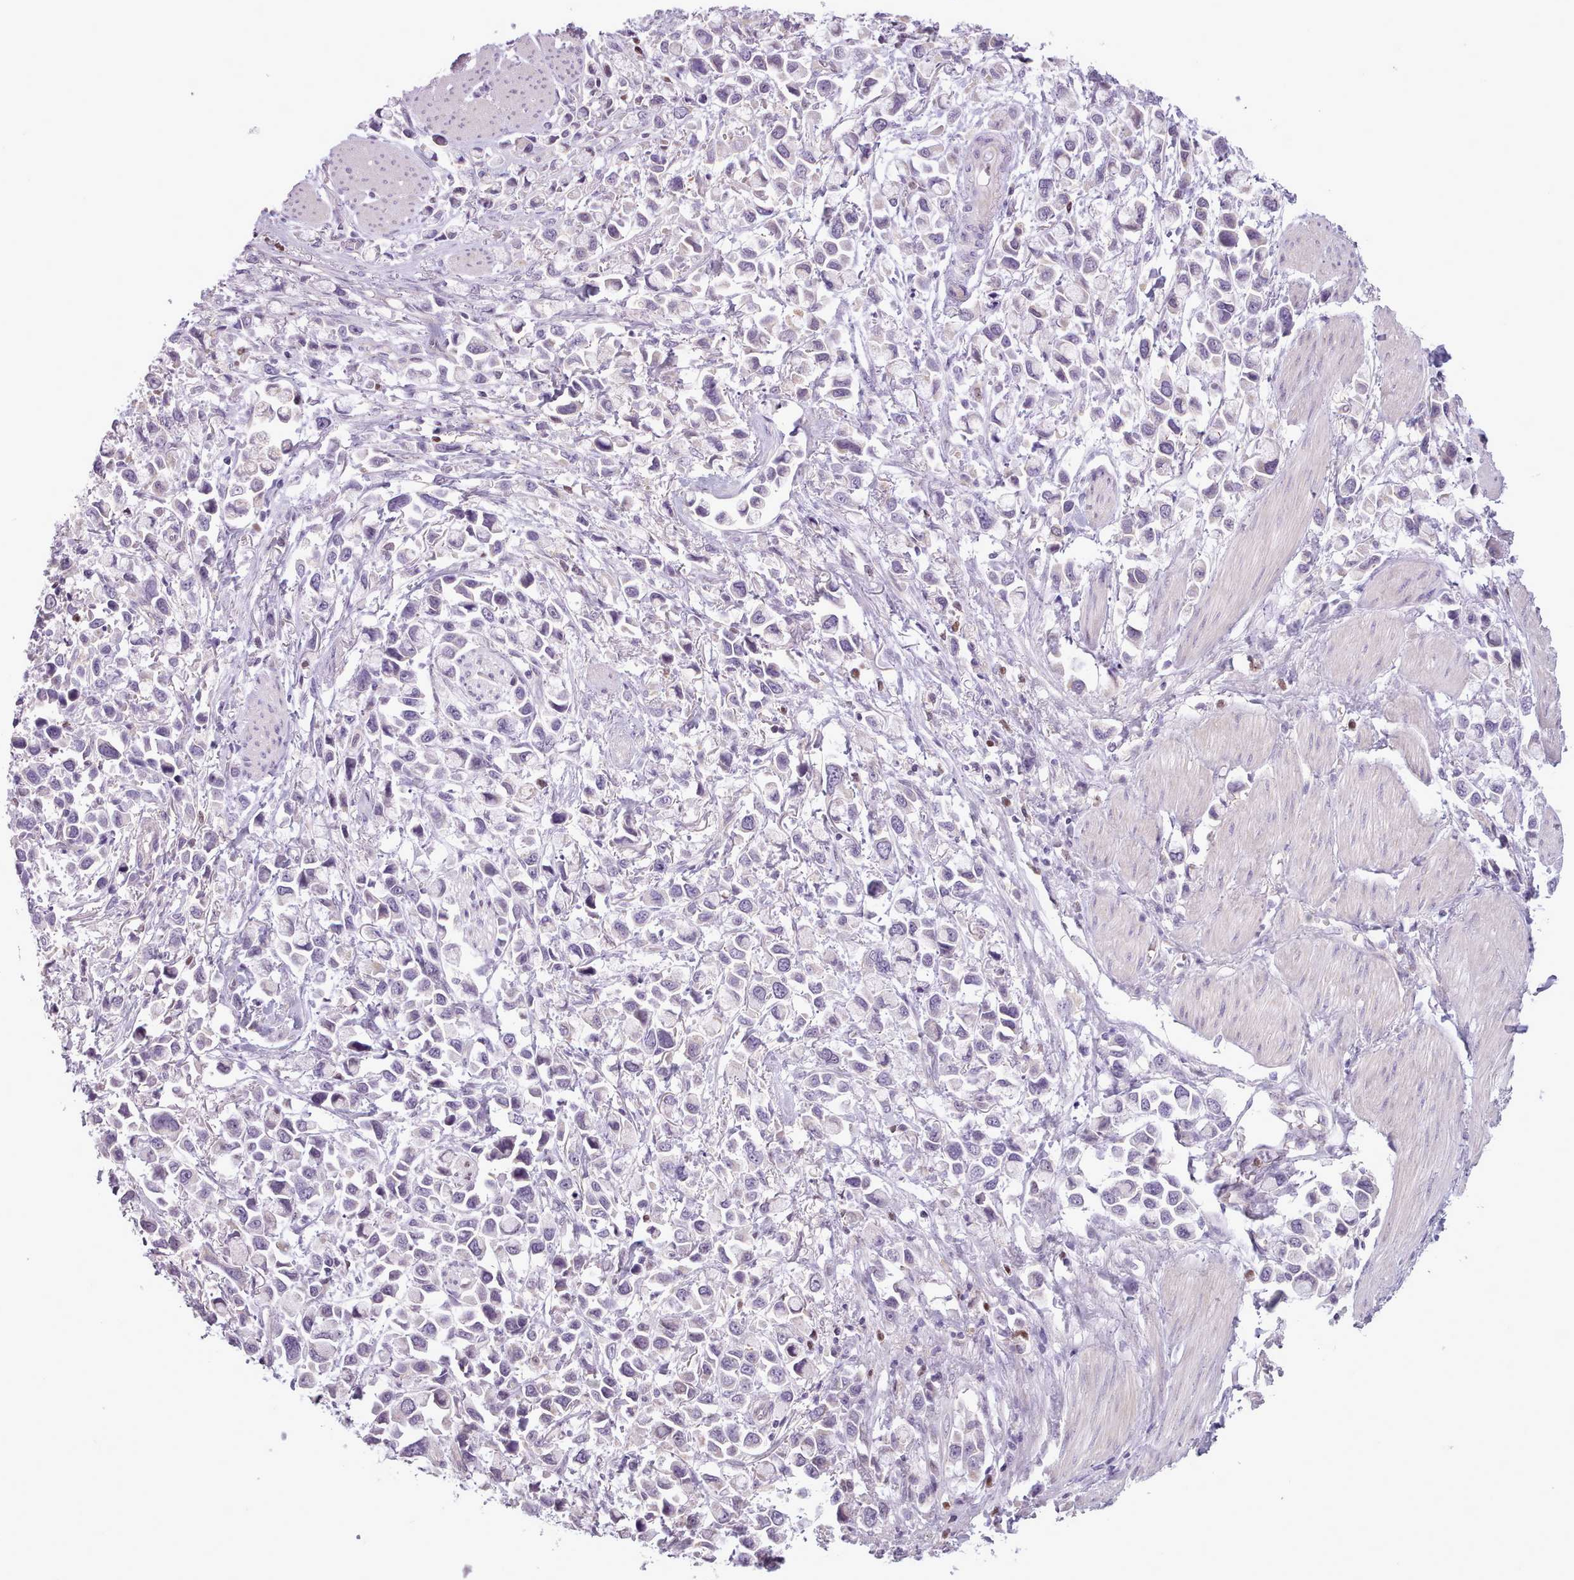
{"staining": {"intensity": "negative", "quantity": "none", "location": "none"}, "tissue": "stomach cancer", "cell_type": "Tumor cells", "image_type": "cancer", "snomed": [{"axis": "morphology", "description": "Adenocarcinoma, NOS"}, {"axis": "topography", "description": "Stomach"}], "caption": "Protein analysis of stomach cancer exhibits no significant positivity in tumor cells.", "gene": "SLURP1", "patient": {"sex": "female", "age": 81}}